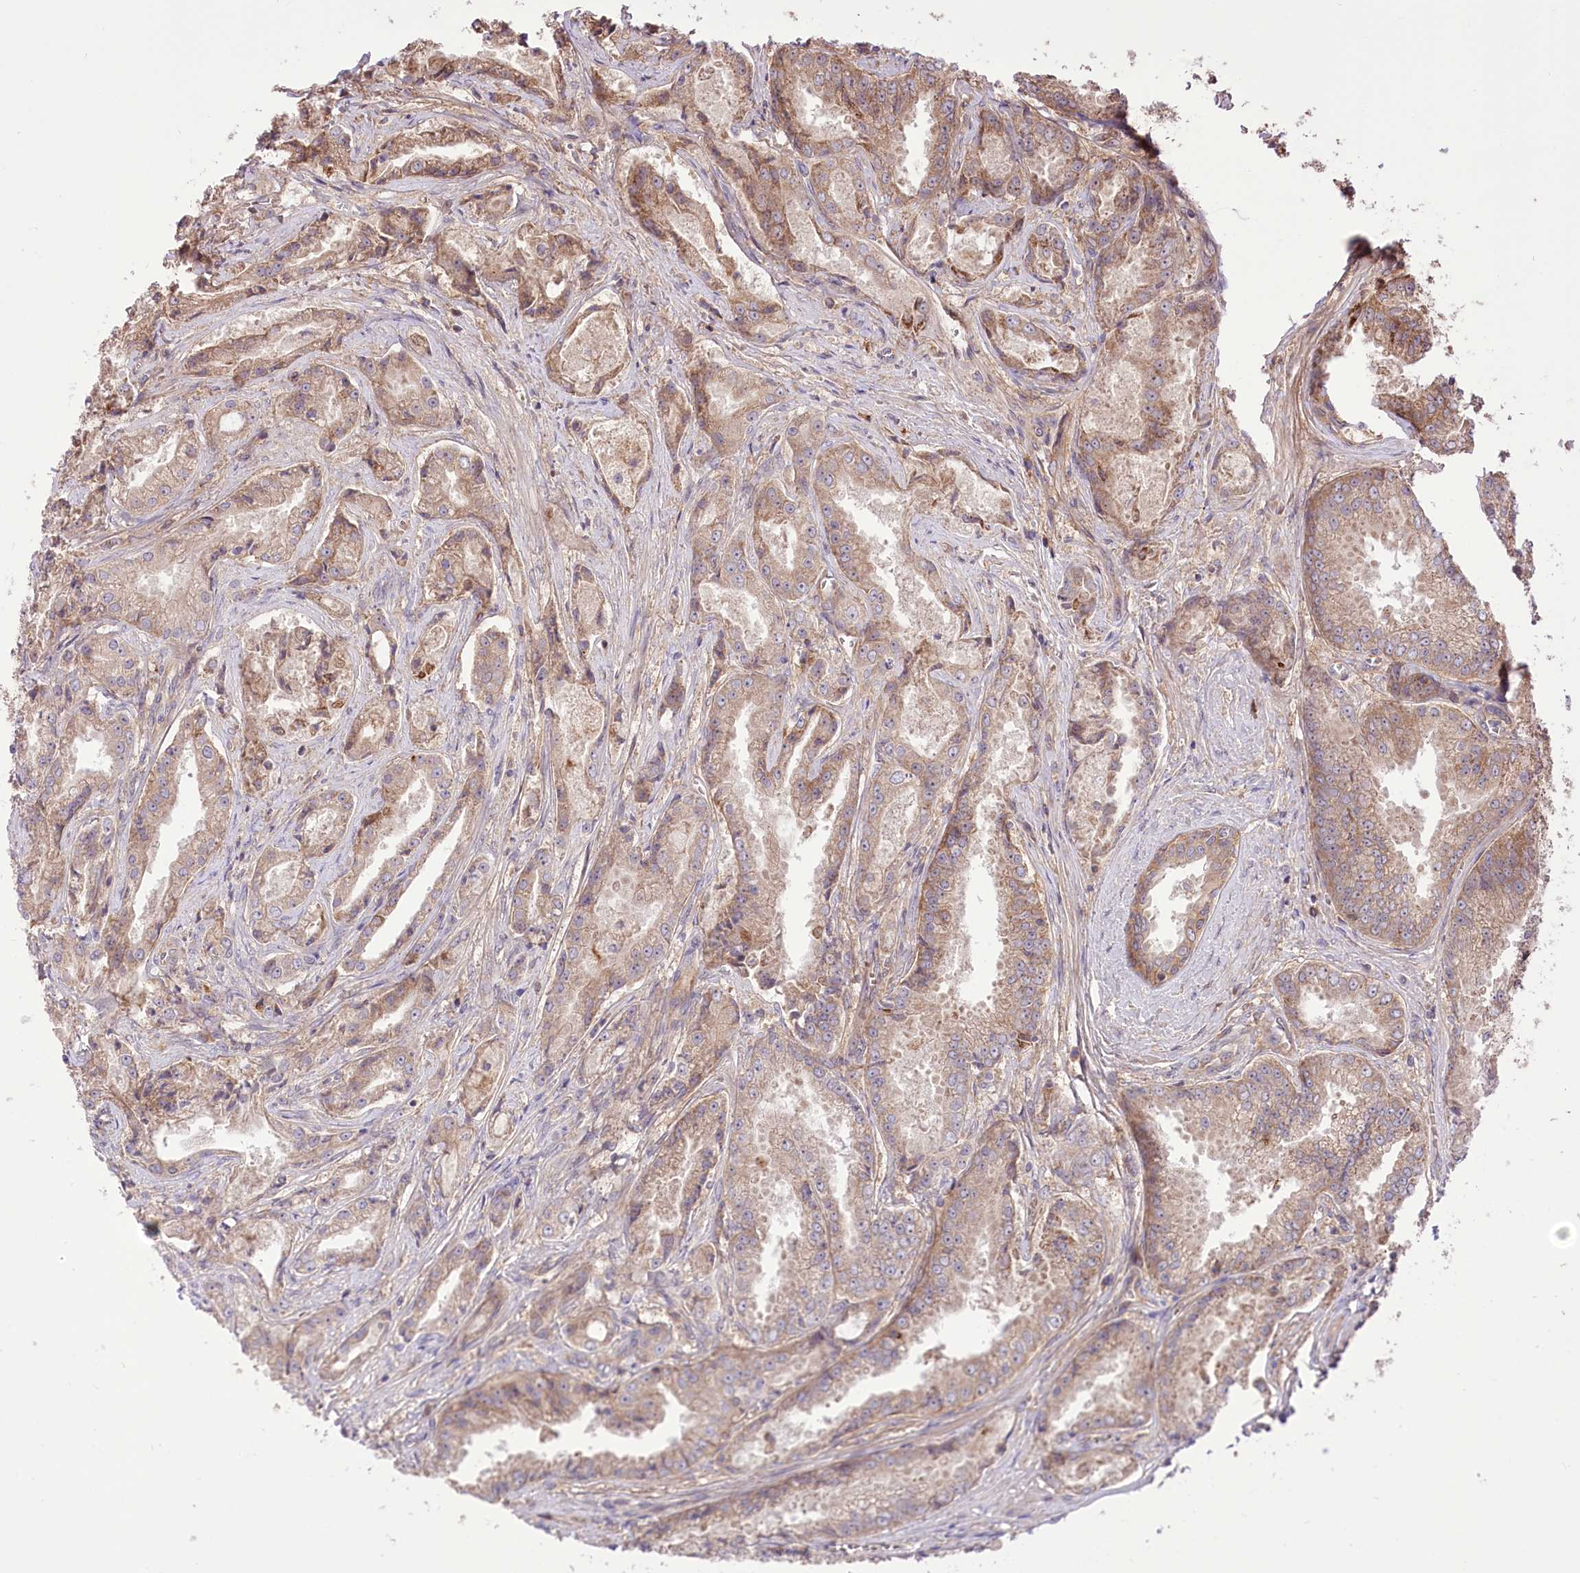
{"staining": {"intensity": "moderate", "quantity": "<25%", "location": "cytoplasmic/membranous"}, "tissue": "prostate cancer", "cell_type": "Tumor cells", "image_type": "cancer", "snomed": [{"axis": "morphology", "description": "Adenocarcinoma, High grade"}, {"axis": "topography", "description": "Prostate"}], "caption": "Brown immunohistochemical staining in human prostate high-grade adenocarcinoma shows moderate cytoplasmic/membranous expression in approximately <25% of tumor cells.", "gene": "XYLB", "patient": {"sex": "male", "age": 72}}